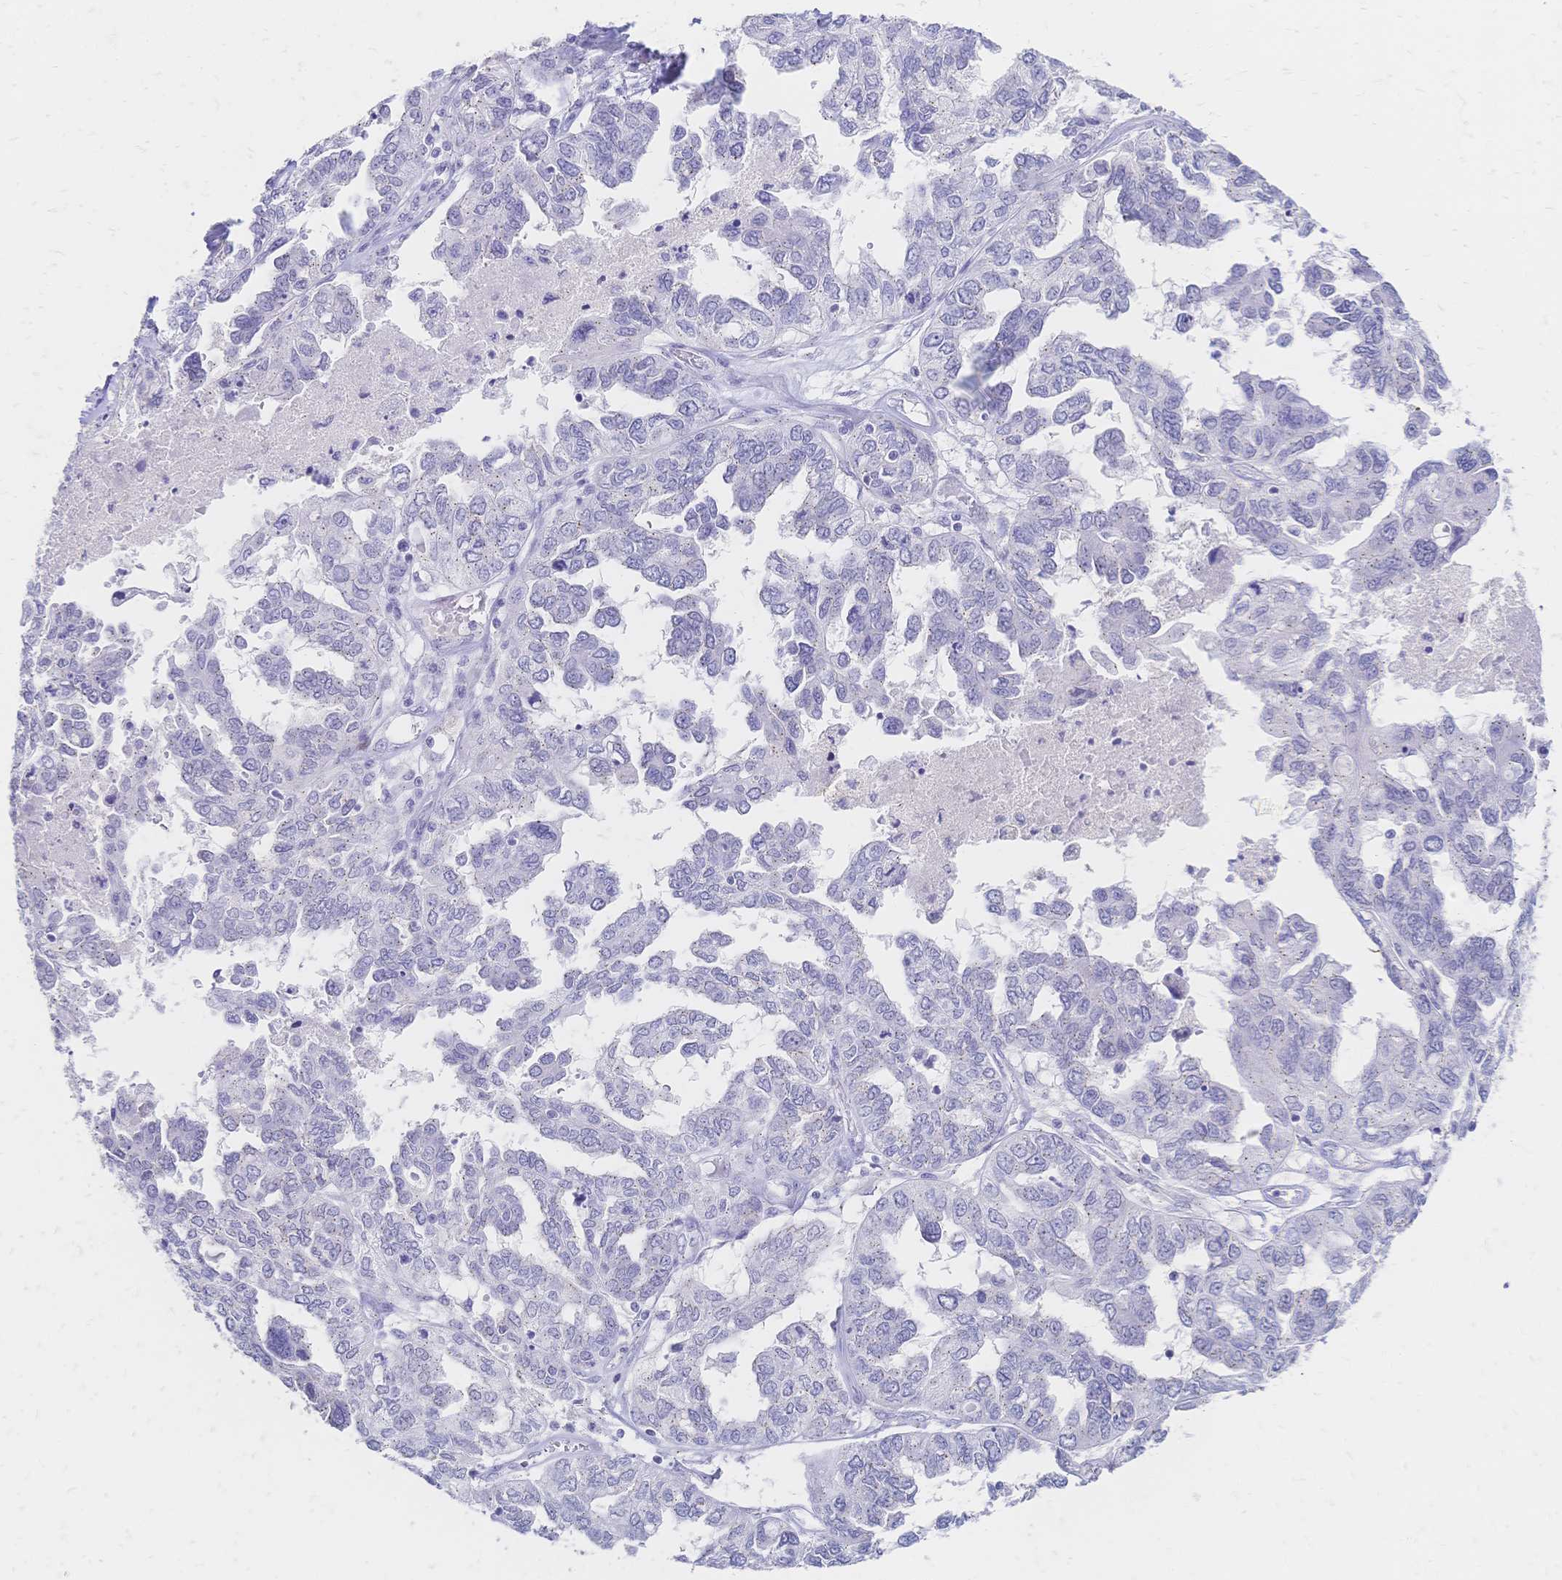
{"staining": {"intensity": "negative", "quantity": "none", "location": "none"}, "tissue": "ovarian cancer", "cell_type": "Tumor cells", "image_type": "cancer", "snomed": [{"axis": "morphology", "description": "Cystadenocarcinoma, serous, NOS"}, {"axis": "topography", "description": "Ovary"}], "caption": "Serous cystadenocarcinoma (ovarian) was stained to show a protein in brown. There is no significant positivity in tumor cells. (Immunohistochemistry, brightfield microscopy, high magnification).", "gene": "PSORS1C2", "patient": {"sex": "female", "age": 53}}